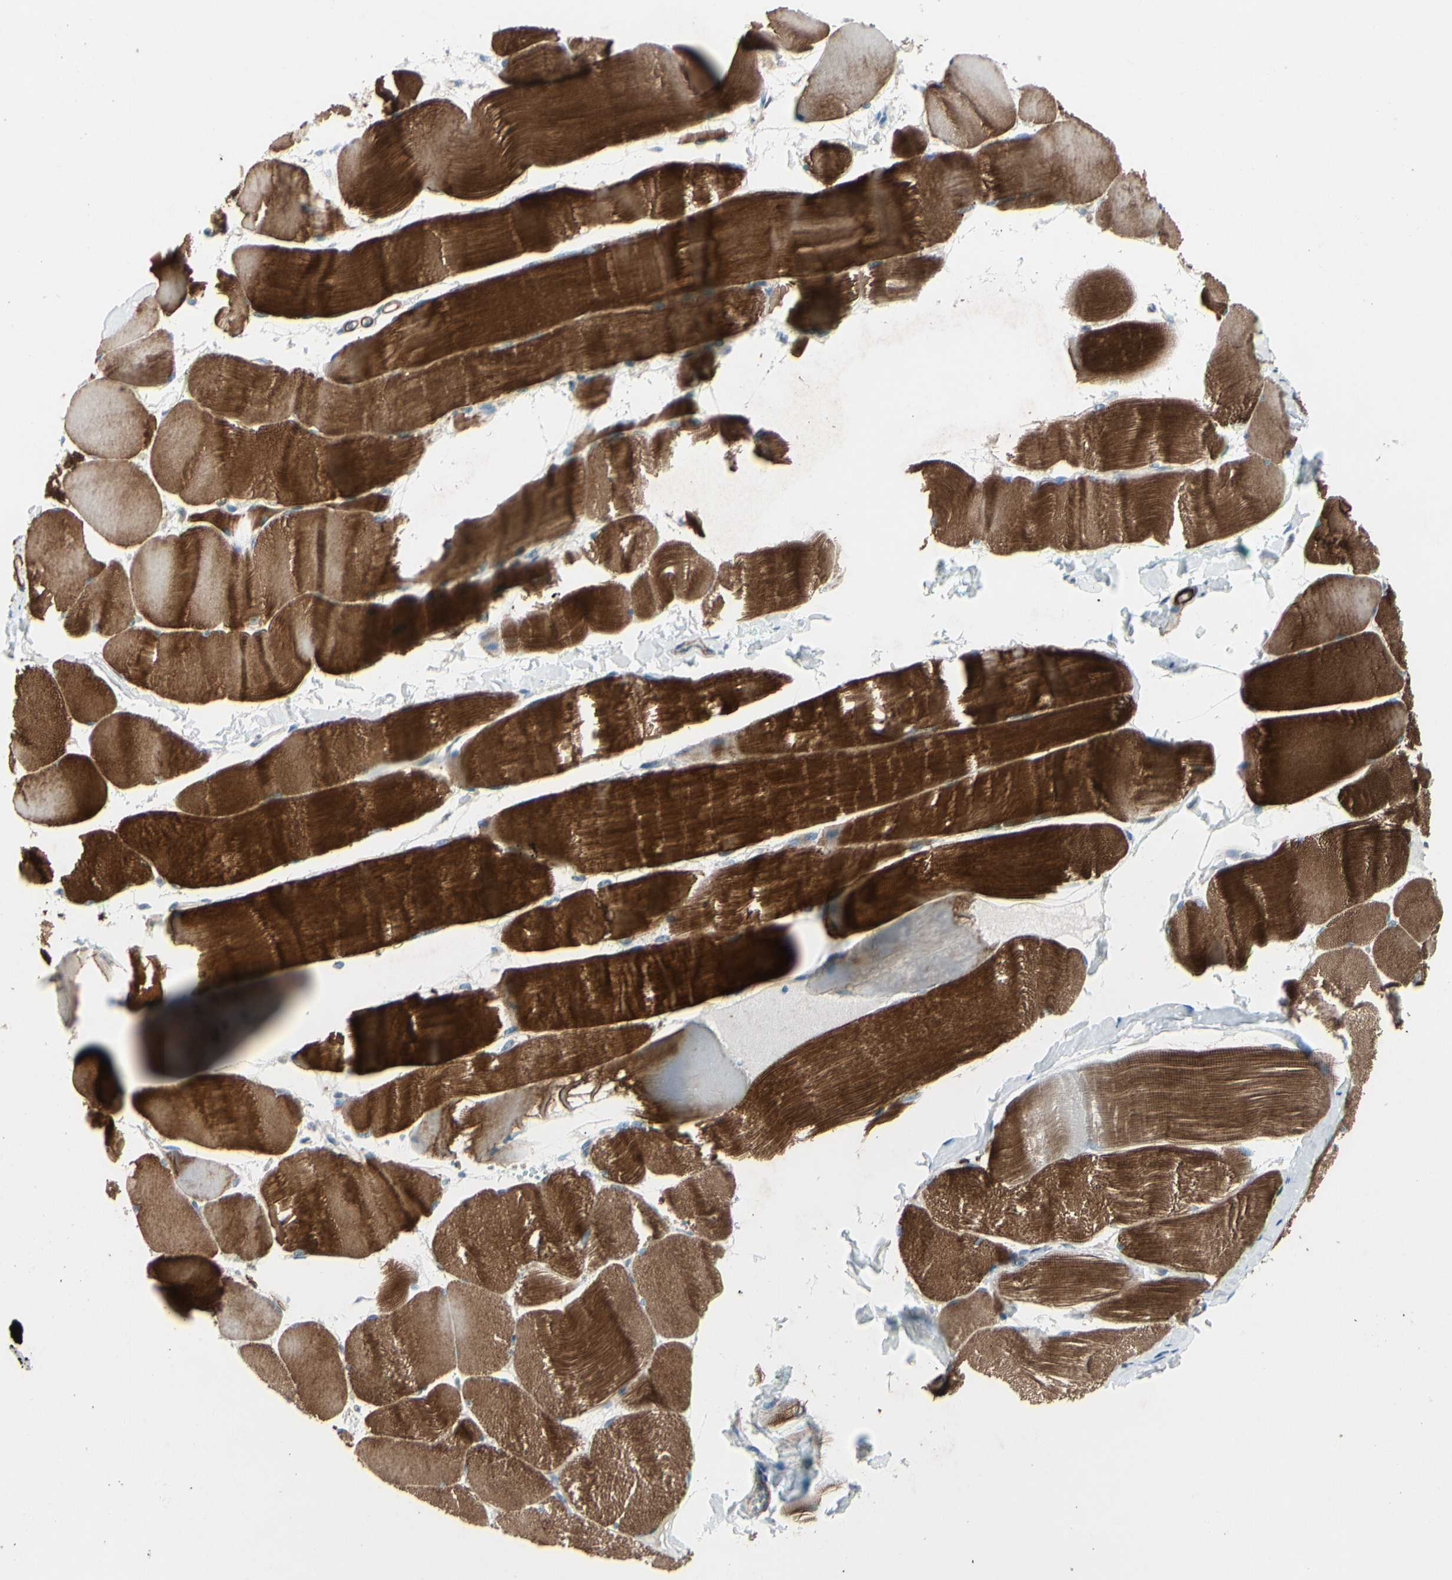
{"staining": {"intensity": "strong", "quantity": ">75%", "location": "cytoplasmic/membranous"}, "tissue": "skeletal muscle", "cell_type": "Myocytes", "image_type": "normal", "snomed": [{"axis": "morphology", "description": "Normal tissue, NOS"}, {"axis": "morphology", "description": "Squamous cell carcinoma, NOS"}, {"axis": "topography", "description": "Skeletal muscle"}], "caption": "Immunohistochemistry (IHC) photomicrograph of normal skeletal muscle stained for a protein (brown), which shows high levels of strong cytoplasmic/membranous staining in about >75% of myocytes.", "gene": "TPM1", "patient": {"sex": "male", "age": 51}}